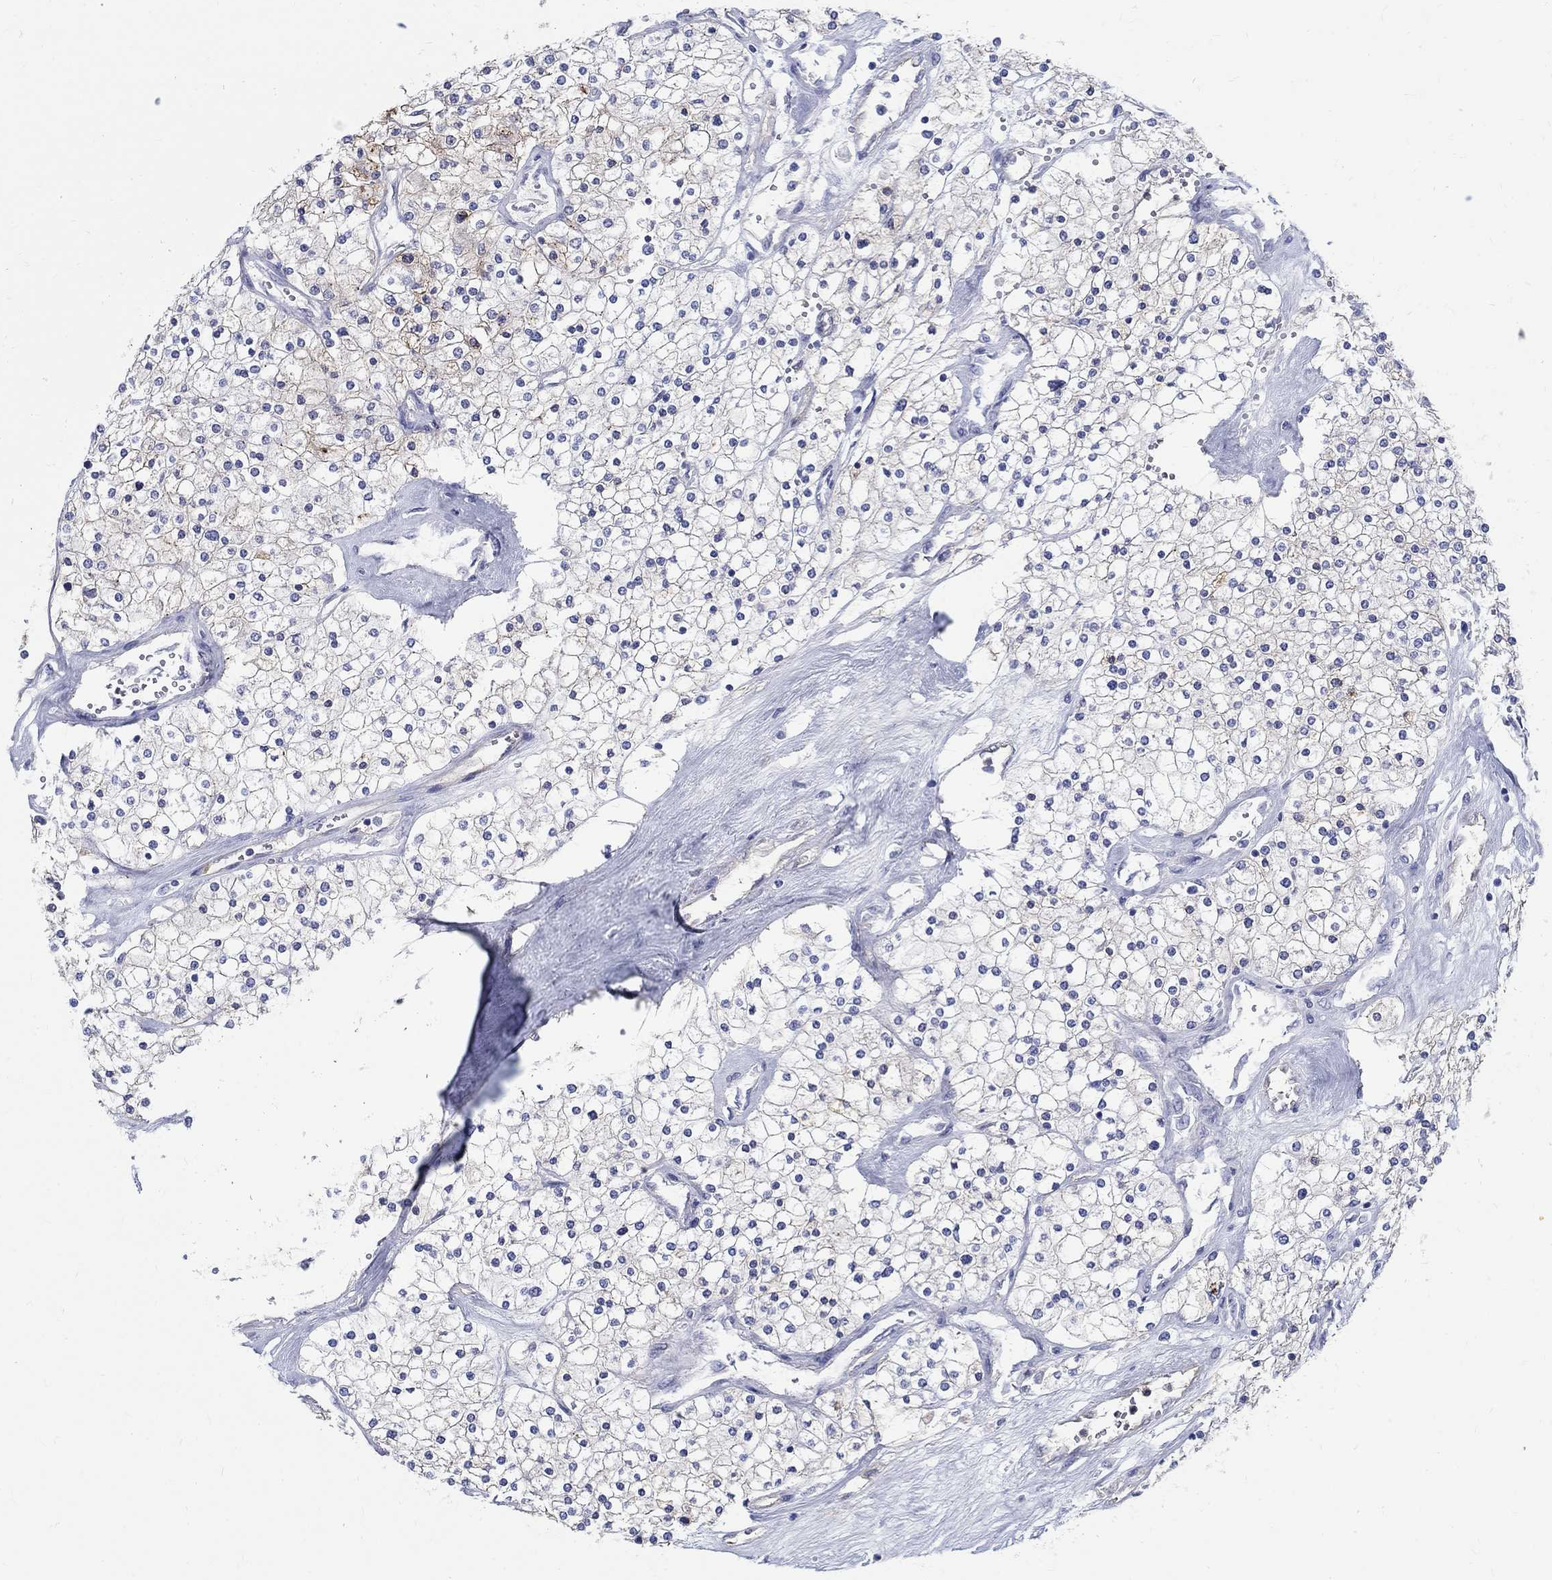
{"staining": {"intensity": "weak", "quantity": "<25%", "location": "cytoplasmic/membranous"}, "tissue": "renal cancer", "cell_type": "Tumor cells", "image_type": "cancer", "snomed": [{"axis": "morphology", "description": "Adenocarcinoma, NOS"}, {"axis": "topography", "description": "Kidney"}], "caption": "Photomicrograph shows no protein positivity in tumor cells of adenocarcinoma (renal) tissue.", "gene": "SOX2", "patient": {"sex": "male", "age": 80}}